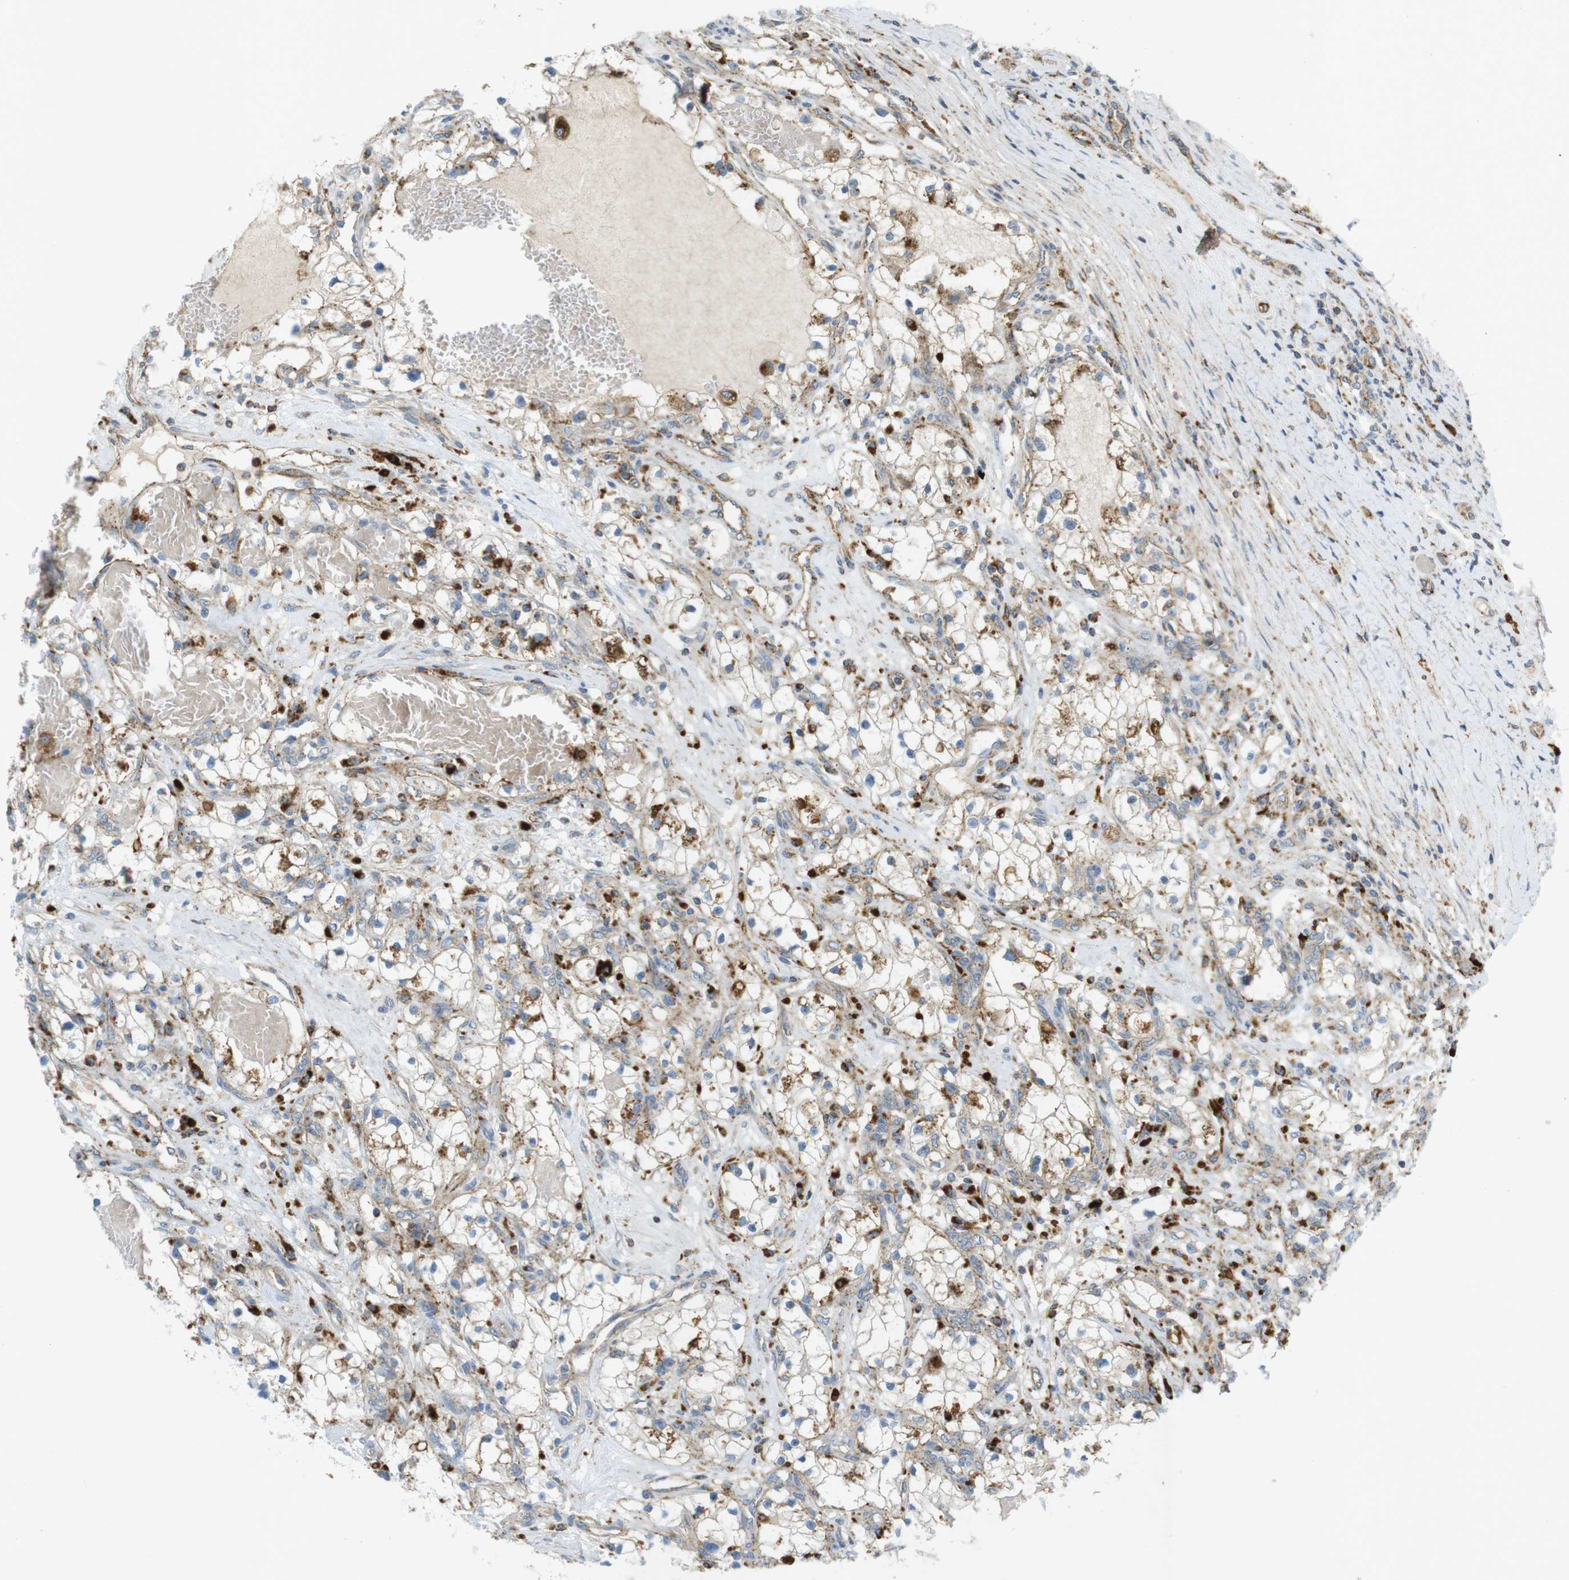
{"staining": {"intensity": "moderate", "quantity": "25%-75%", "location": "cytoplasmic/membranous"}, "tissue": "renal cancer", "cell_type": "Tumor cells", "image_type": "cancer", "snomed": [{"axis": "morphology", "description": "Adenocarcinoma, NOS"}, {"axis": "topography", "description": "Kidney"}], "caption": "Moderate cytoplasmic/membranous protein positivity is seen in approximately 25%-75% of tumor cells in renal cancer (adenocarcinoma).", "gene": "LAMP1", "patient": {"sex": "male", "age": 68}}